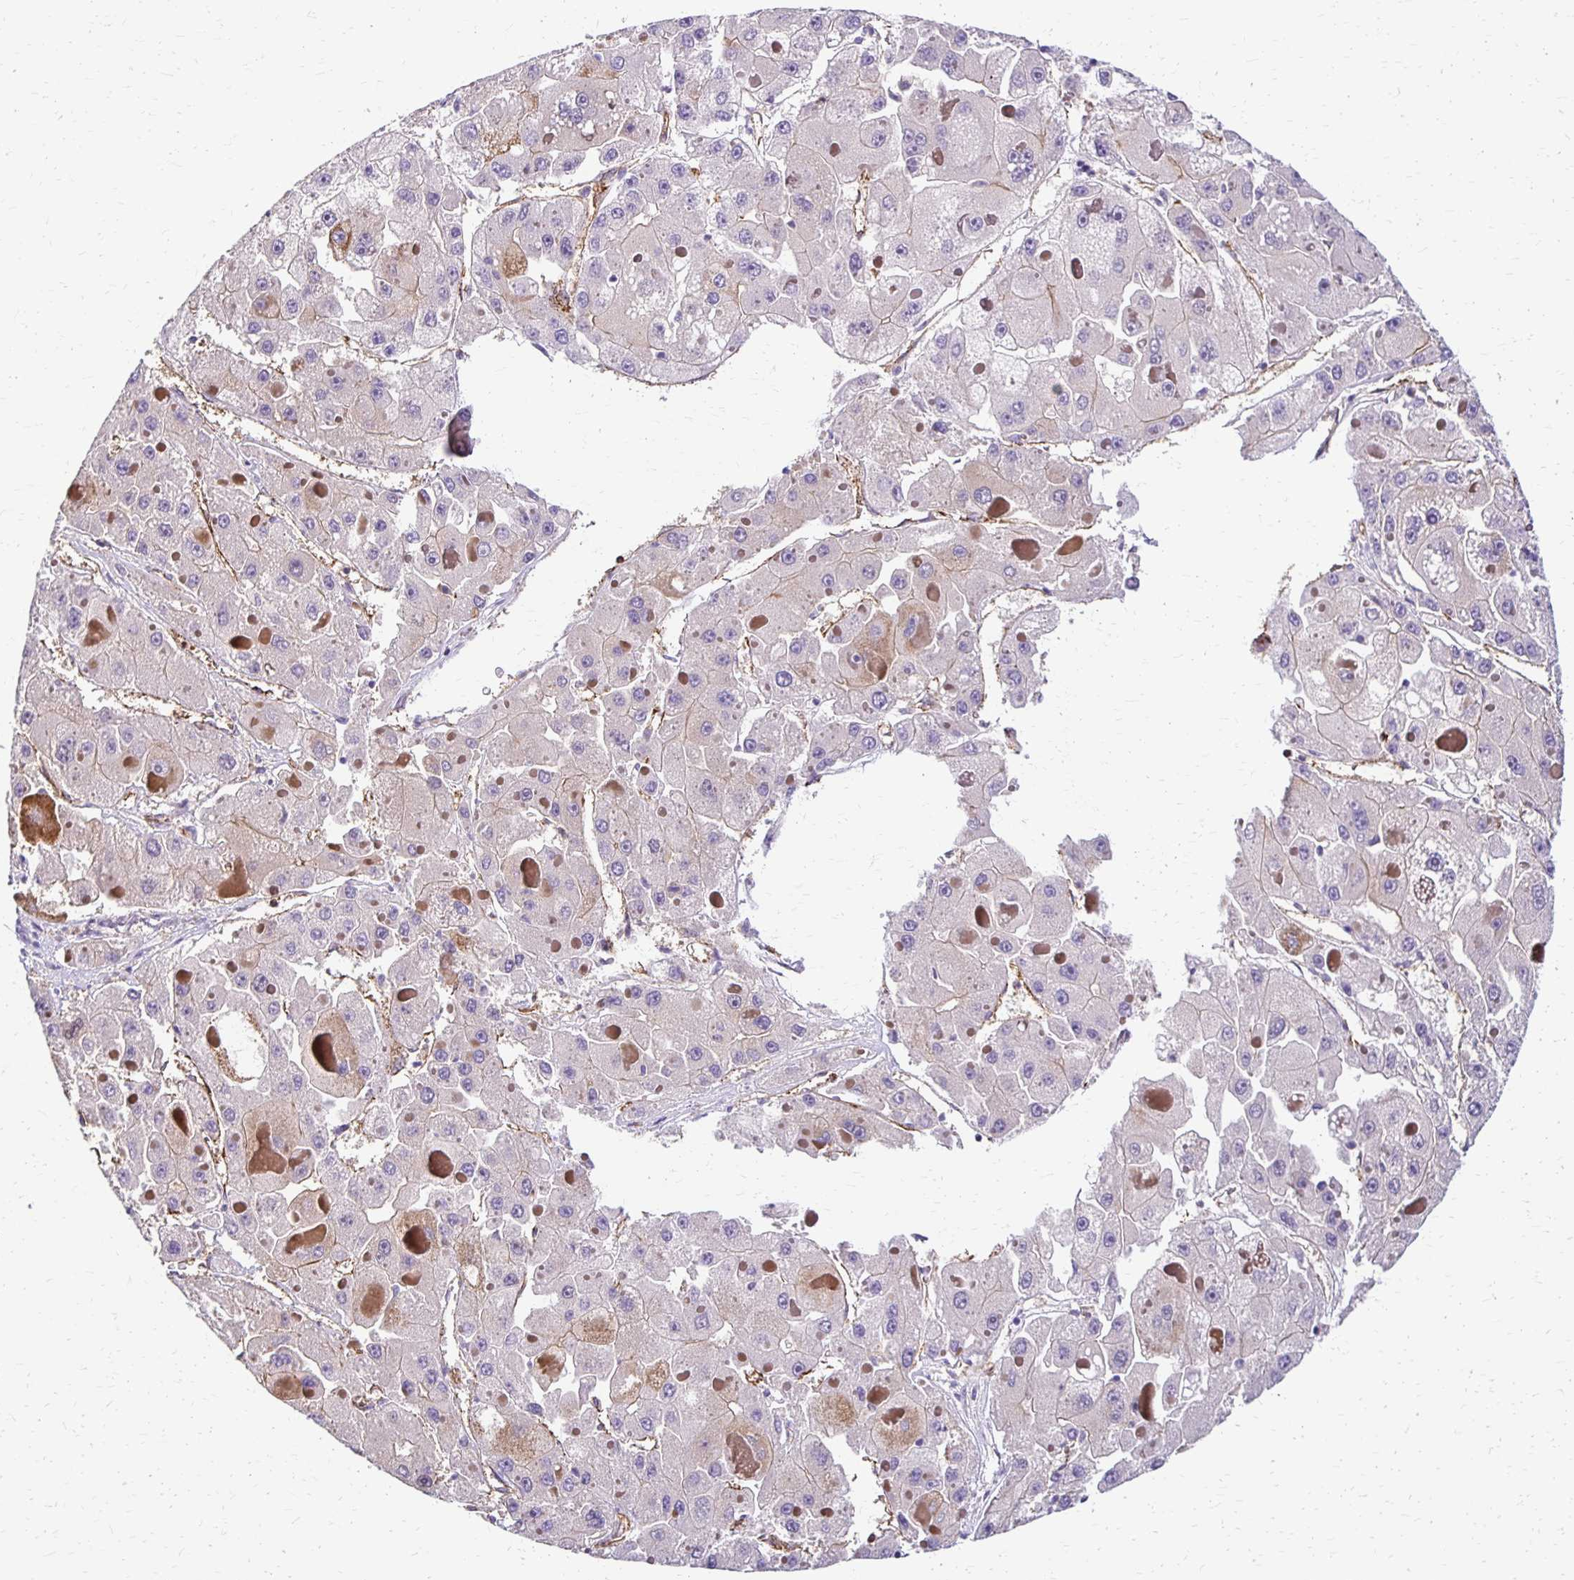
{"staining": {"intensity": "negative", "quantity": "none", "location": "none"}, "tissue": "liver cancer", "cell_type": "Tumor cells", "image_type": "cancer", "snomed": [{"axis": "morphology", "description": "Carcinoma, Hepatocellular, NOS"}, {"axis": "topography", "description": "Liver"}], "caption": "Immunohistochemistry (IHC) of liver cancer (hepatocellular carcinoma) reveals no staining in tumor cells. (Brightfield microscopy of DAB (3,3'-diaminobenzidine) IHC at high magnification).", "gene": "TTYH1", "patient": {"sex": "female", "age": 73}}